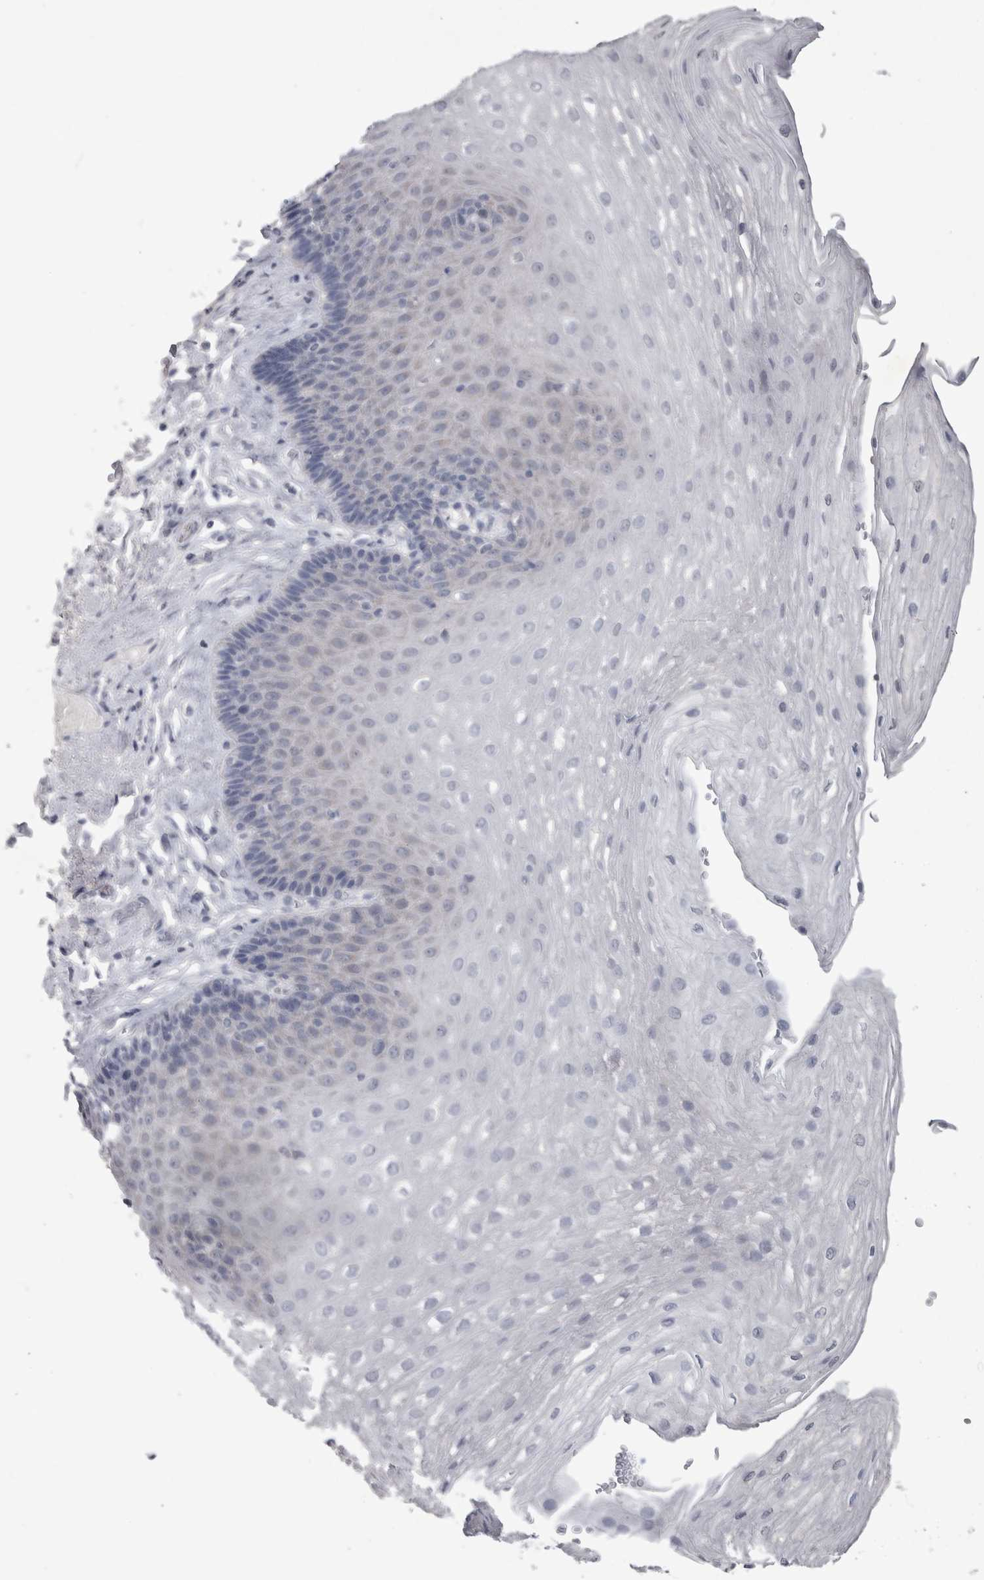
{"staining": {"intensity": "negative", "quantity": "none", "location": "none"}, "tissue": "esophagus", "cell_type": "Squamous epithelial cells", "image_type": "normal", "snomed": [{"axis": "morphology", "description": "Normal tissue, NOS"}, {"axis": "topography", "description": "Esophagus"}], "caption": "There is no significant staining in squamous epithelial cells of esophagus. (DAB immunohistochemistry (IHC) with hematoxylin counter stain).", "gene": "PDX1", "patient": {"sex": "female", "age": 66}}